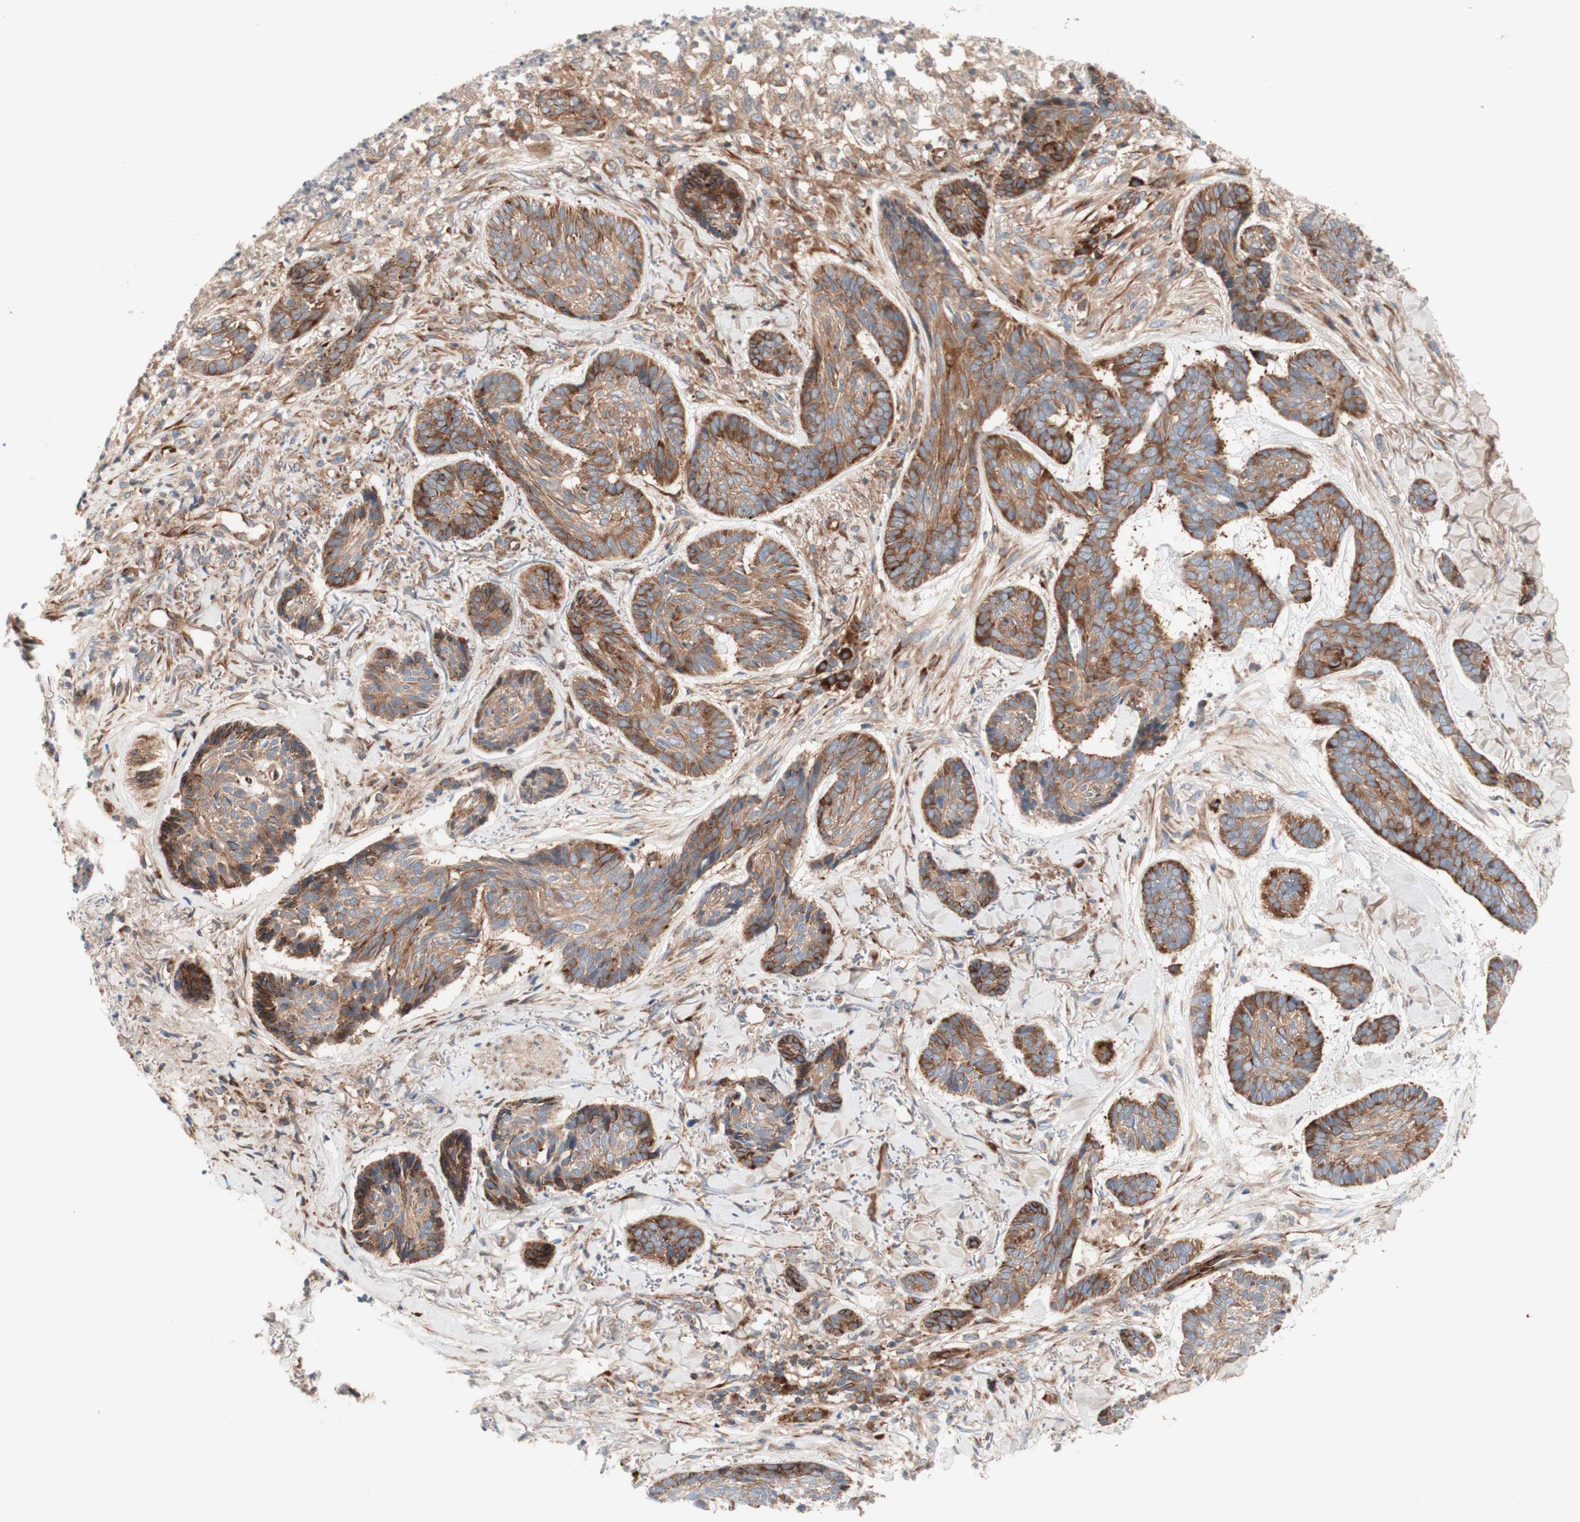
{"staining": {"intensity": "moderate", "quantity": ">75%", "location": "cytoplasmic/membranous"}, "tissue": "skin cancer", "cell_type": "Tumor cells", "image_type": "cancer", "snomed": [{"axis": "morphology", "description": "Basal cell carcinoma"}, {"axis": "topography", "description": "Skin"}], "caption": "Brown immunohistochemical staining in skin cancer shows moderate cytoplasmic/membranous staining in approximately >75% of tumor cells. (IHC, brightfield microscopy, high magnification).", "gene": "CCN4", "patient": {"sex": "male", "age": 43}}